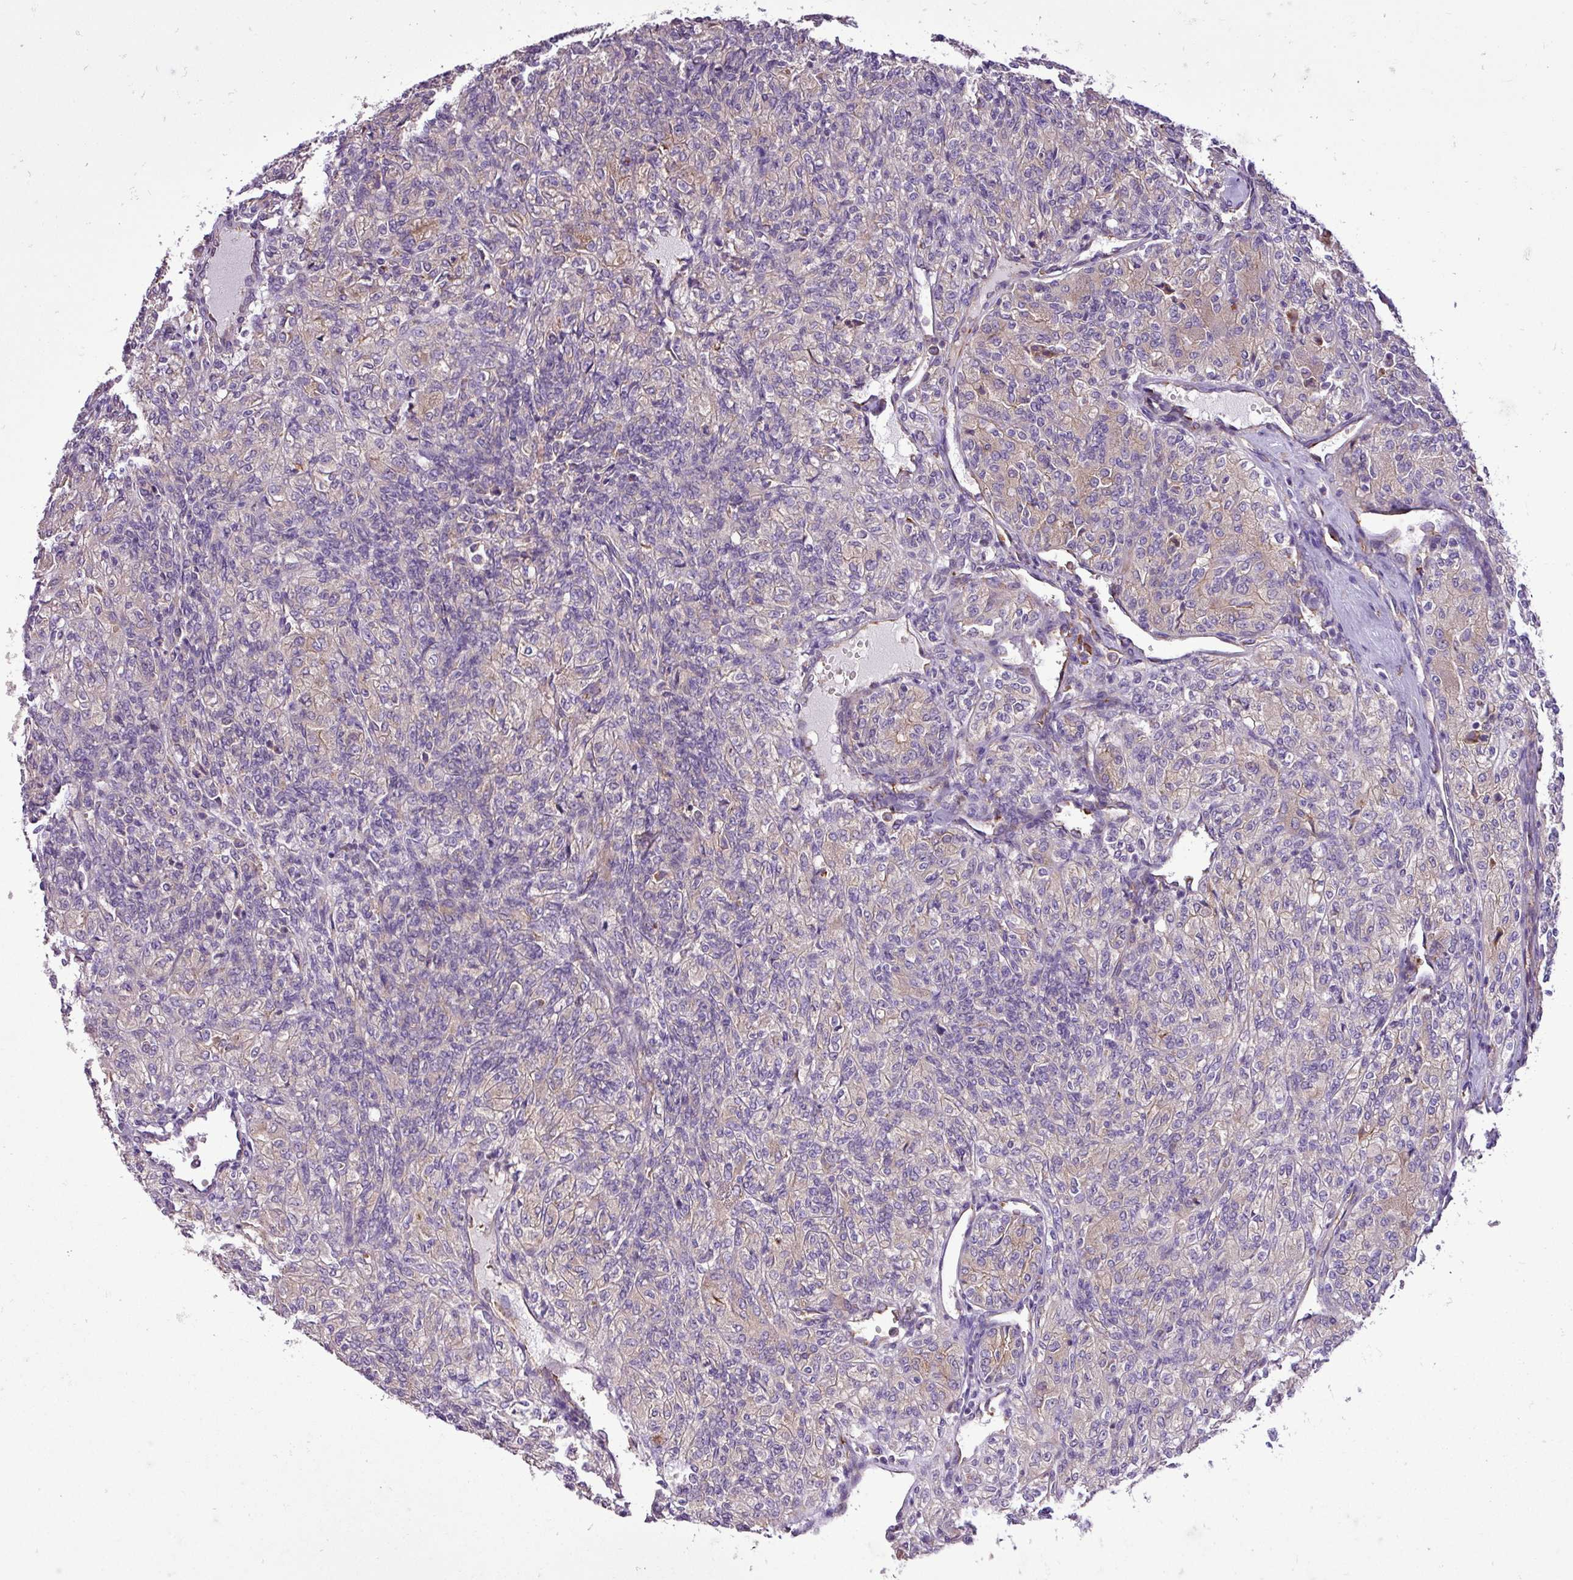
{"staining": {"intensity": "weak", "quantity": "<25%", "location": "cytoplasmic/membranous"}, "tissue": "renal cancer", "cell_type": "Tumor cells", "image_type": "cancer", "snomed": [{"axis": "morphology", "description": "Adenocarcinoma, NOS"}, {"axis": "topography", "description": "Kidney"}], "caption": "Tumor cells are negative for protein expression in human adenocarcinoma (renal). The staining is performed using DAB brown chromogen with nuclei counter-stained in using hematoxylin.", "gene": "RPL13", "patient": {"sex": "male", "age": 77}}